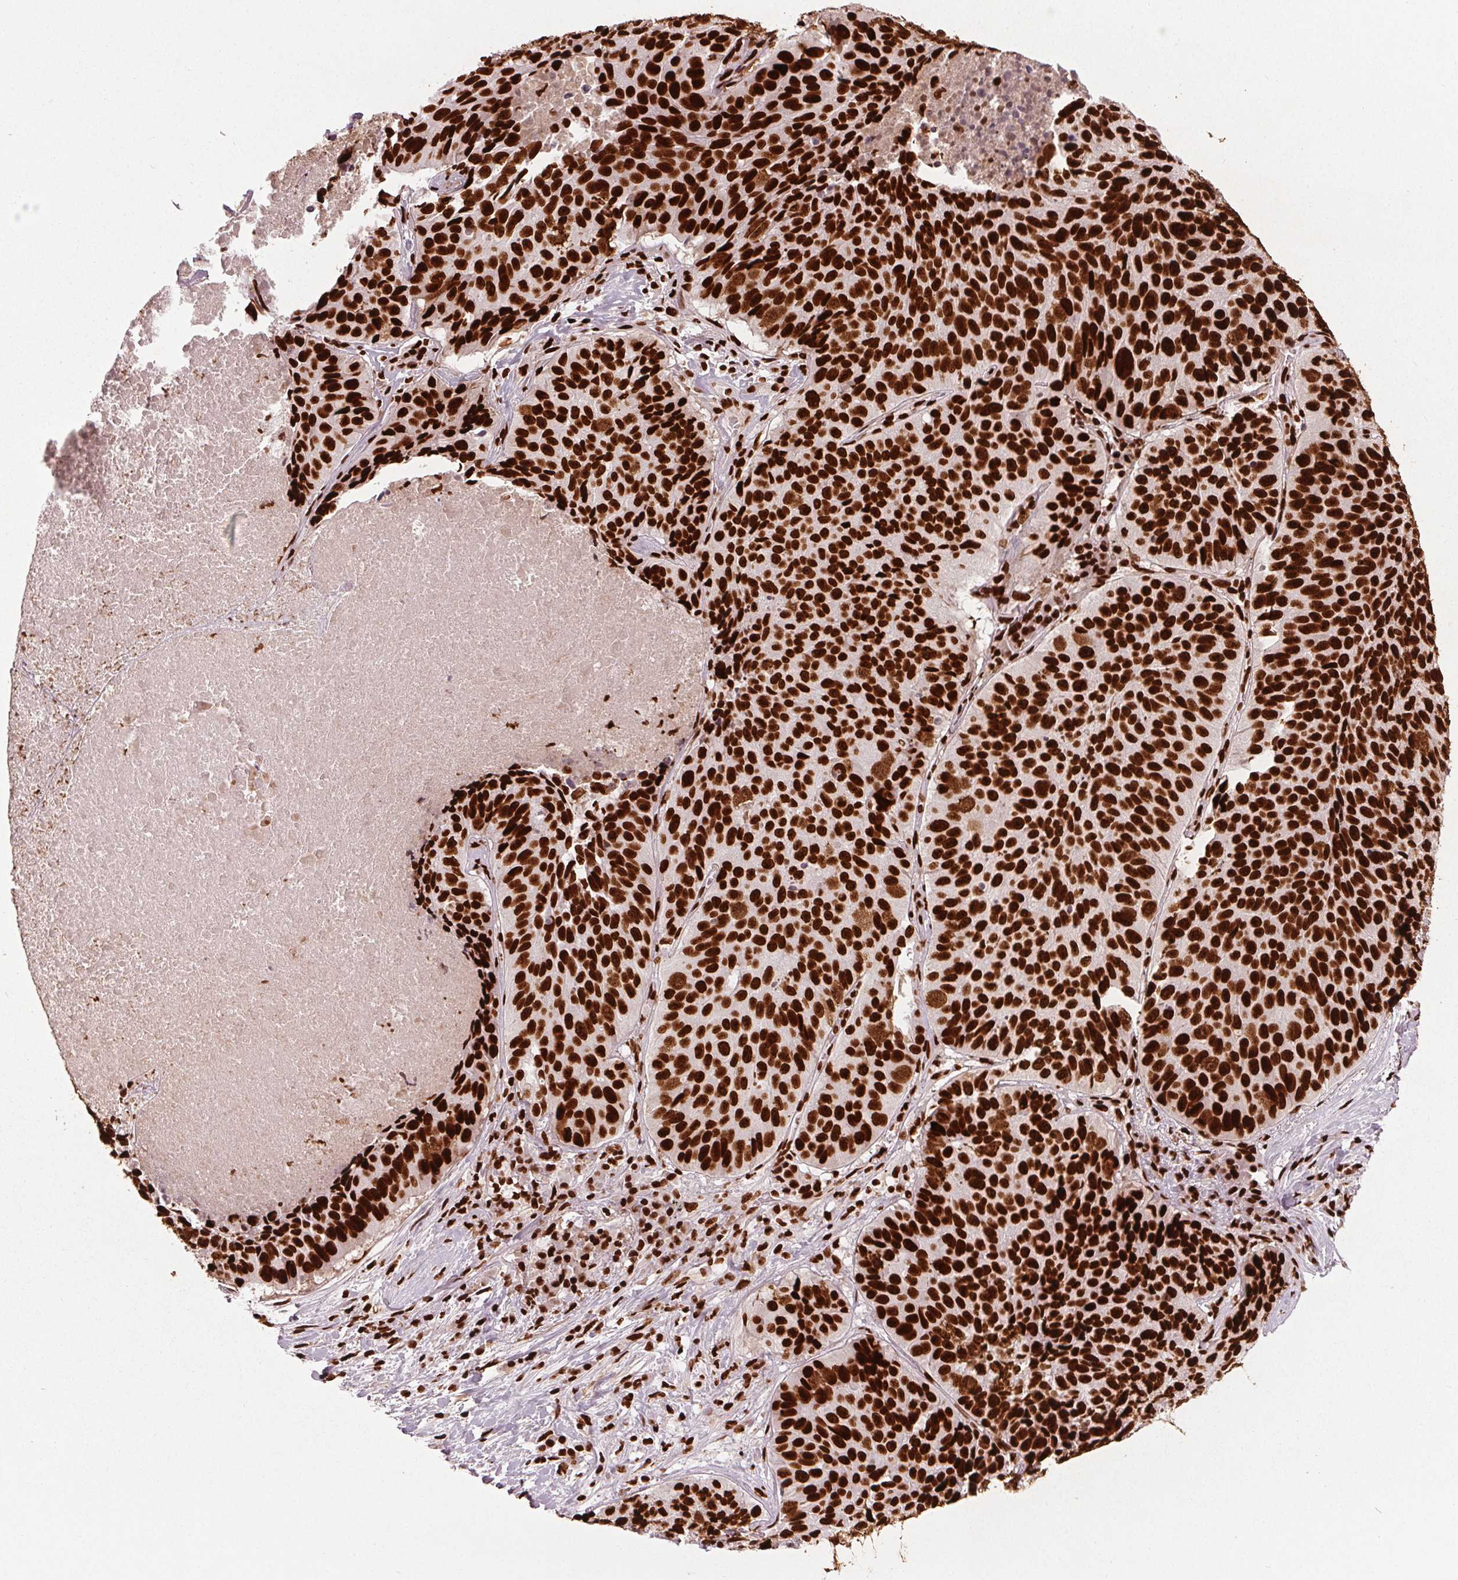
{"staining": {"intensity": "strong", "quantity": ">75%", "location": "nuclear"}, "tissue": "lung cancer", "cell_type": "Tumor cells", "image_type": "cancer", "snomed": [{"axis": "morphology", "description": "Normal tissue, NOS"}, {"axis": "morphology", "description": "Squamous cell carcinoma, NOS"}, {"axis": "topography", "description": "Bronchus"}, {"axis": "topography", "description": "Lung"}], "caption": "A brown stain highlights strong nuclear staining of a protein in lung squamous cell carcinoma tumor cells. (IHC, brightfield microscopy, high magnification).", "gene": "BRD4", "patient": {"sex": "male", "age": 64}}